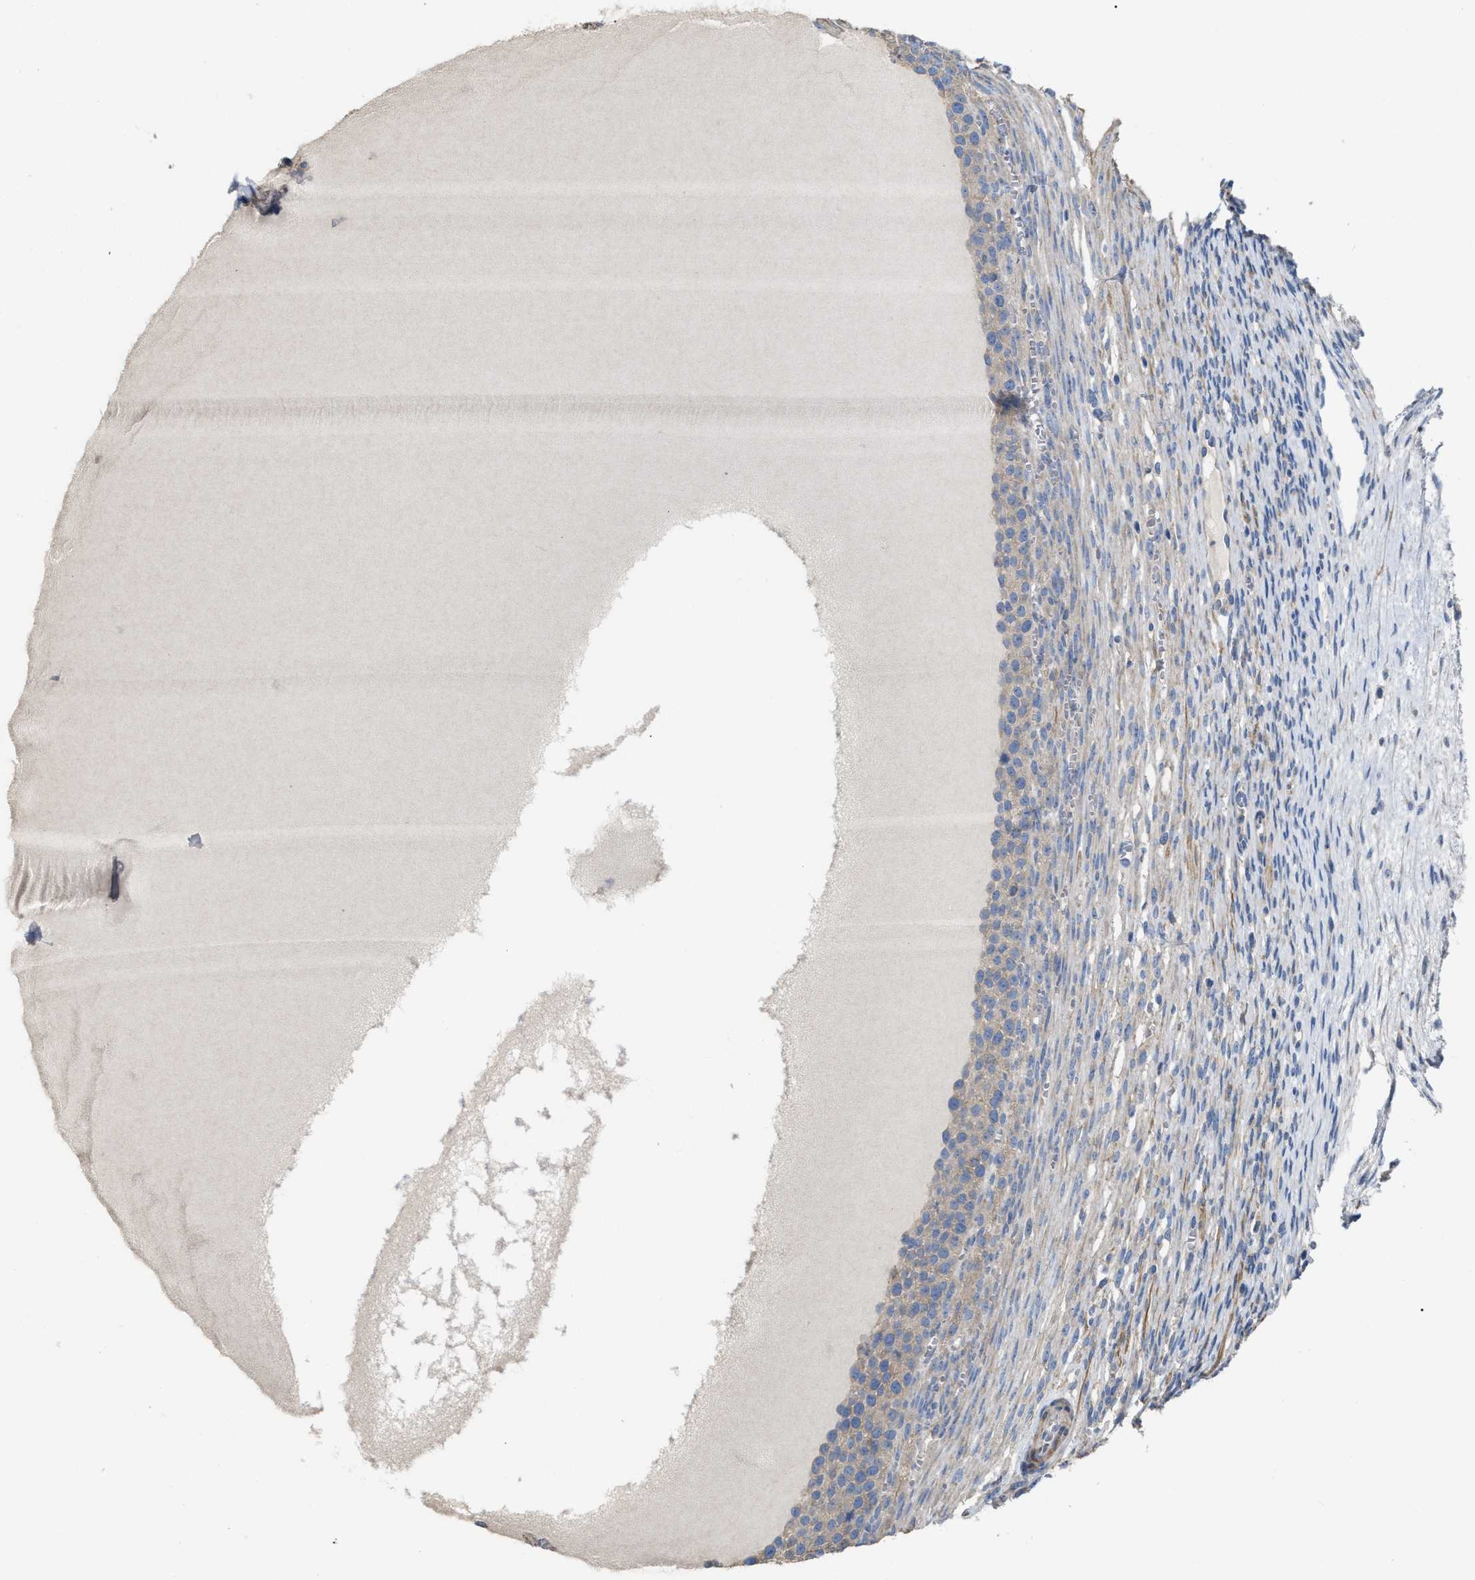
{"staining": {"intensity": "weak", "quantity": ">75%", "location": "cytoplasmic/membranous"}, "tissue": "ovary", "cell_type": "Follicle cells", "image_type": "normal", "snomed": [{"axis": "morphology", "description": "Normal tissue, NOS"}, {"axis": "topography", "description": "Ovary"}], "caption": "The image exhibits a brown stain indicating the presence of a protein in the cytoplasmic/membranous of follicle cells in ovary. (DAB (3,3'-diaminobenzidine) IHC, brown staining for protein, blue staining for nuclei).", "gene": "DHX58", "patient": {"sex": "female", "age": 33}}